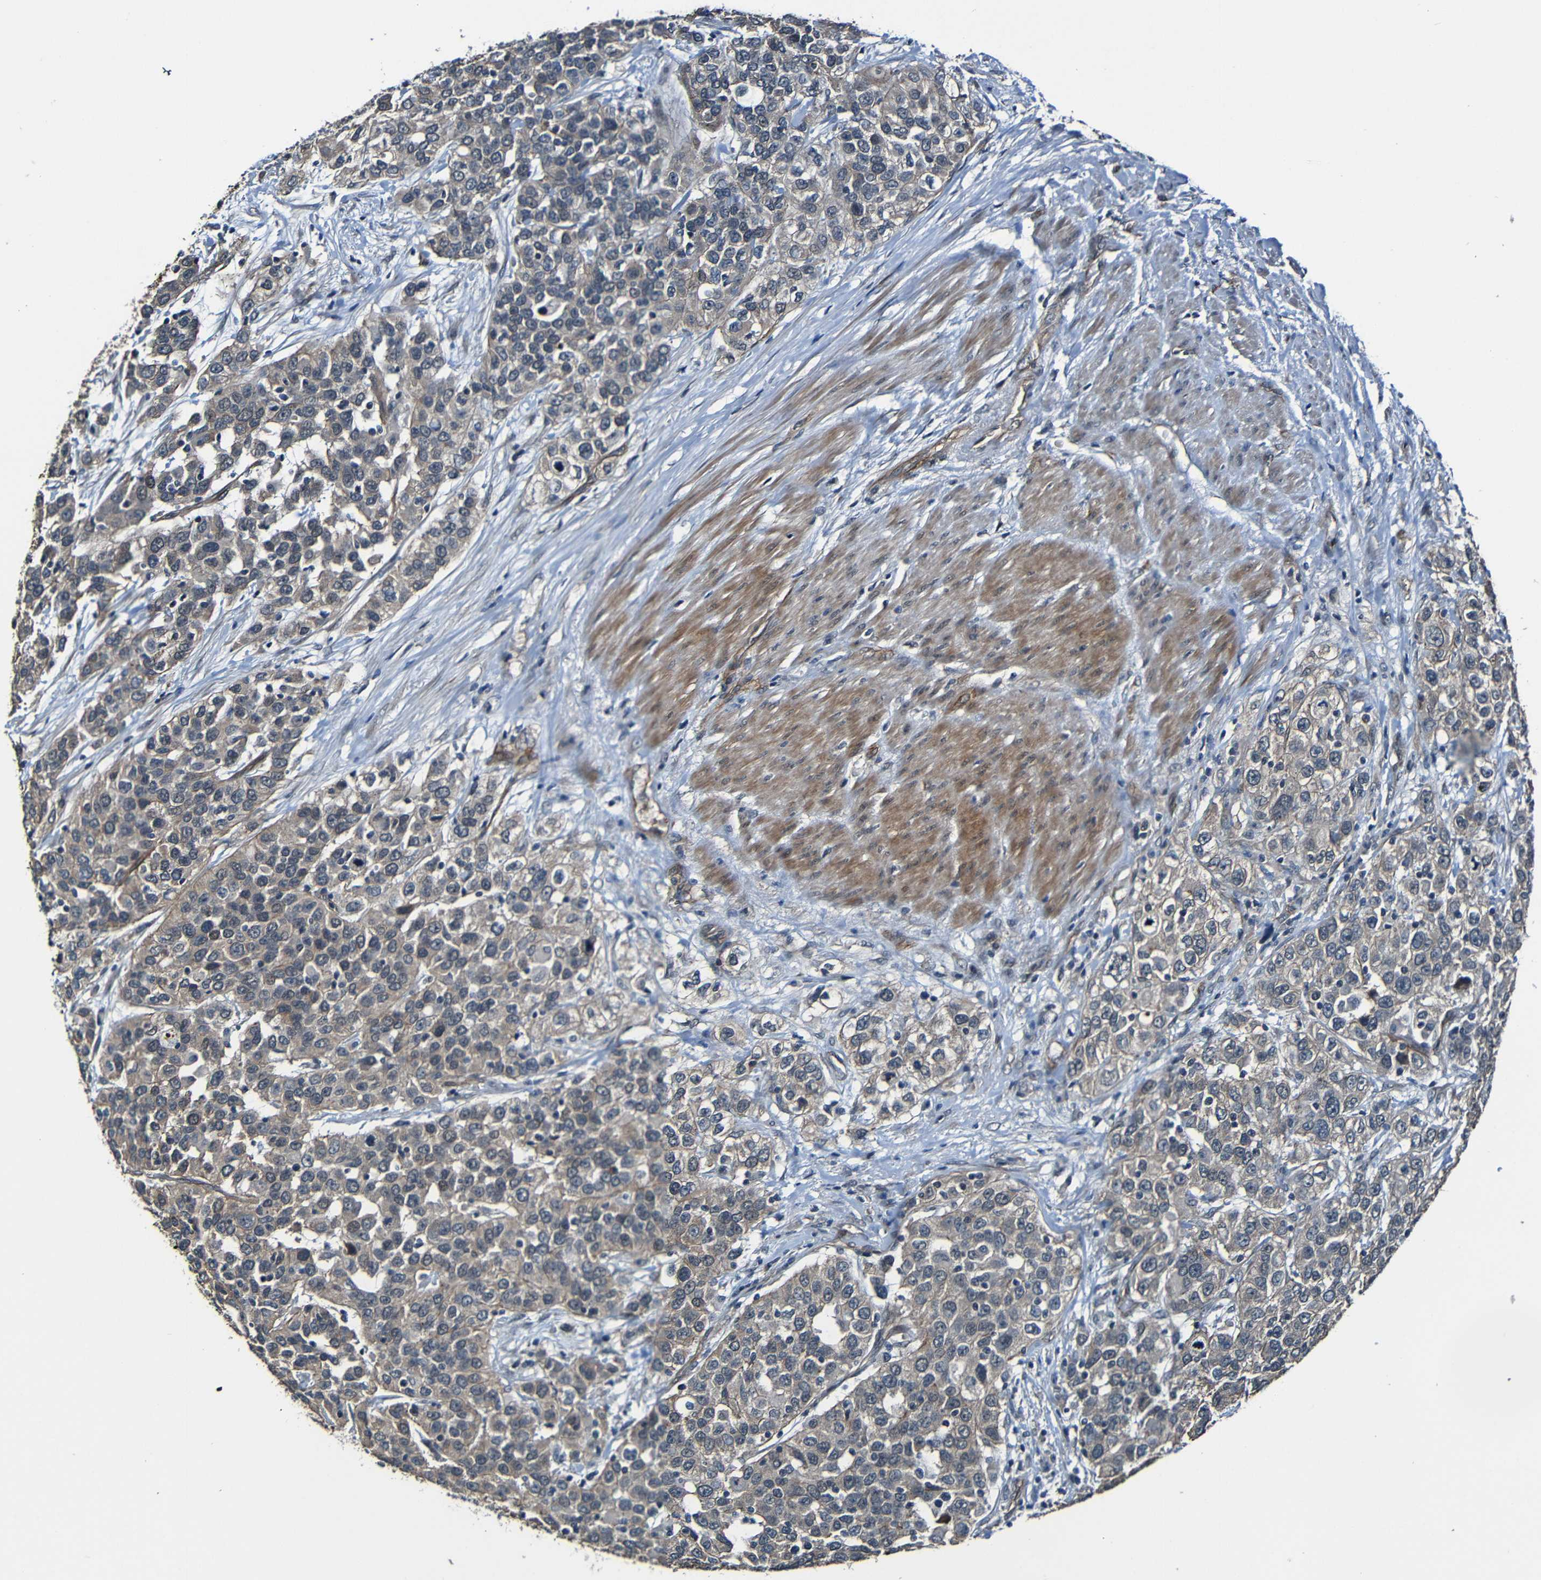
{"staining": {"intensity": "weak", "quantity": ">75%", "location": "cytoplasmic/membranous"}, "tissue": "urothelial cancer", "cell_type": "Tumor cells", "image_type": "cancer", "snomed": [{"axis": "morphology", "description": "Urothelial carcinoma, High grade"}, {"axis": "topography", "description": "Urinary bladder"}], "caption": "Protein staining of urothelial cancer tissue reveals weak cytoplasmic/membranous expression in approximately >75% of tumor cells.", "gene": "LGR5", "patient": {"sex": "female", "age": 80}}